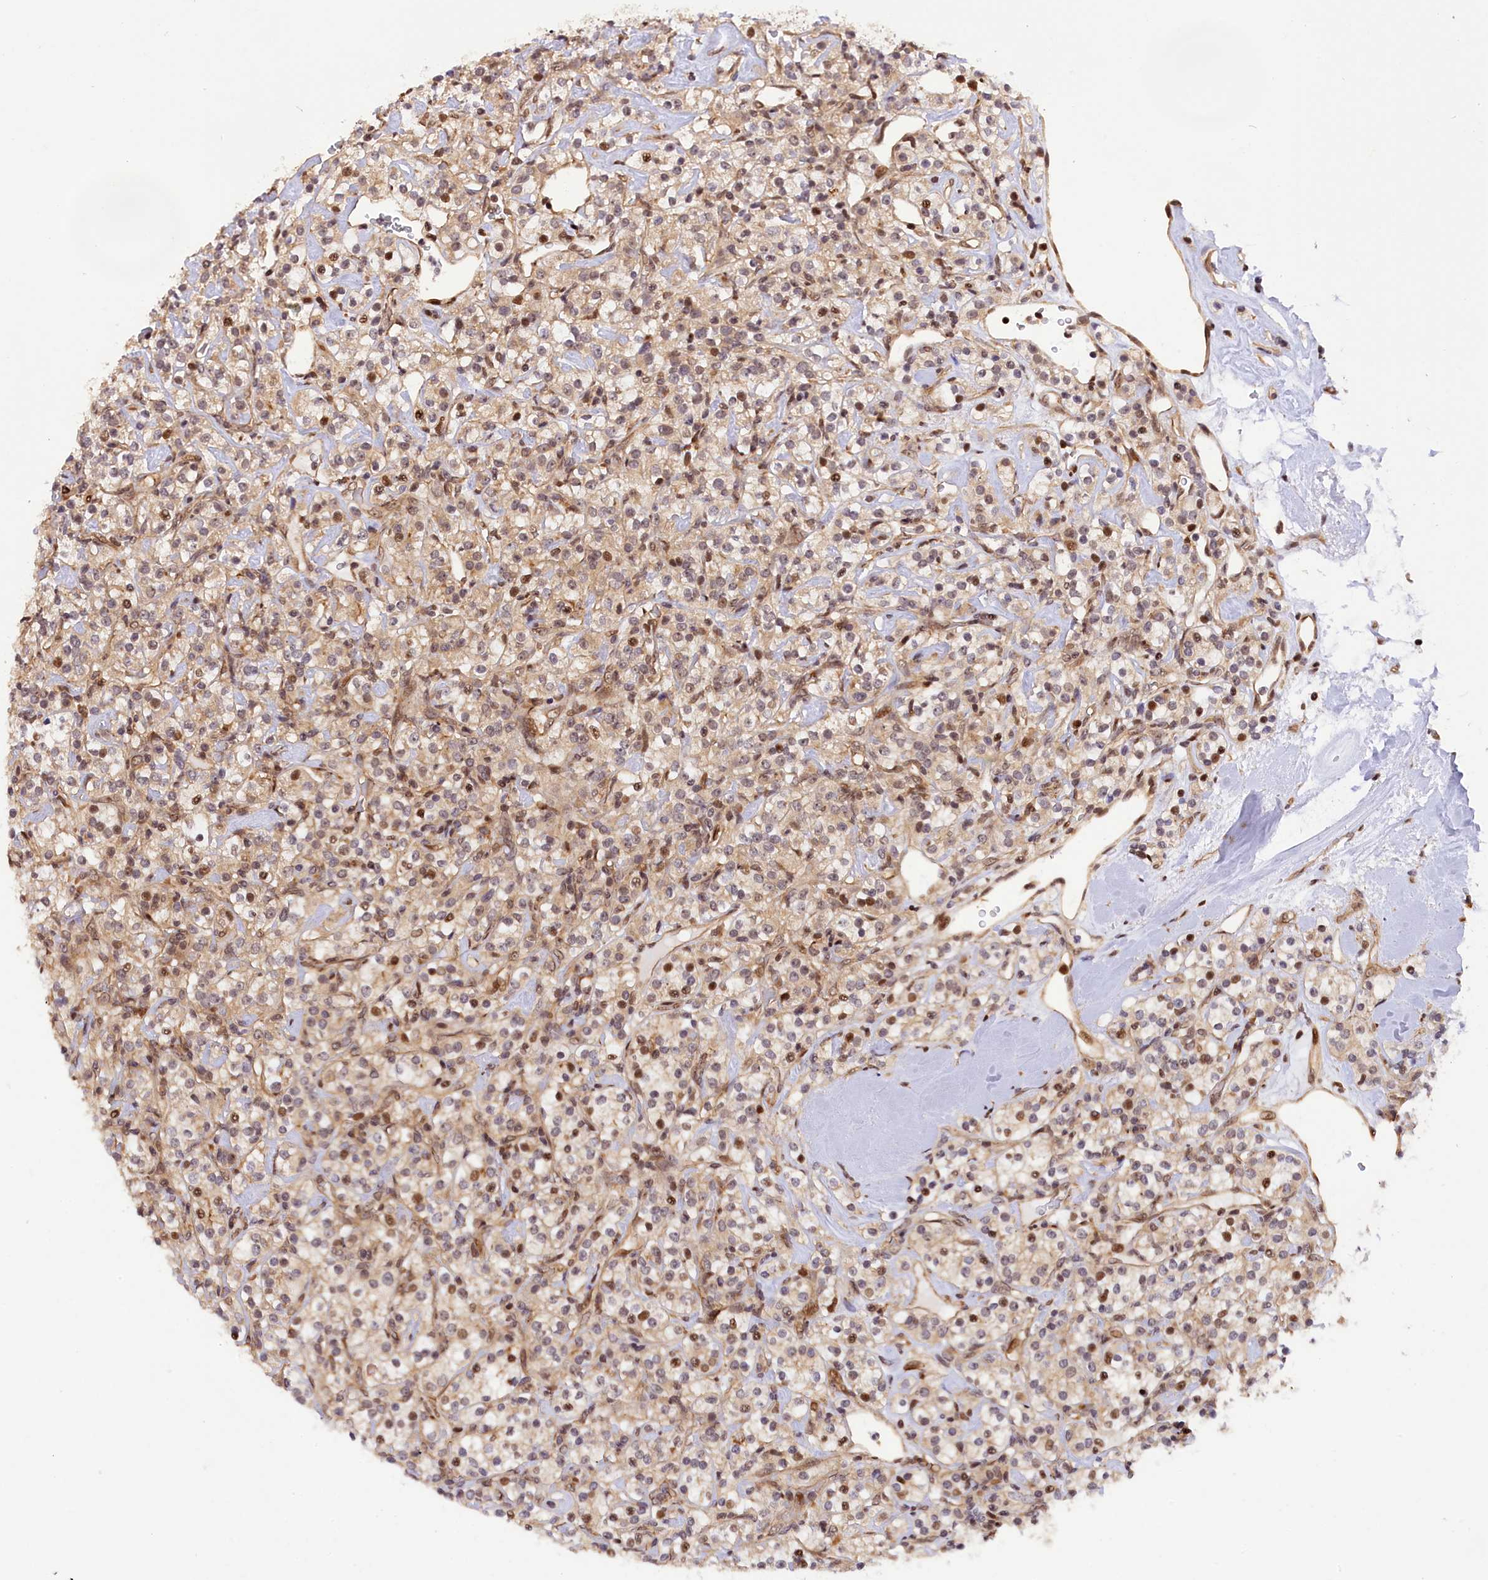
{"staining": {"intensity": "weak", "quantity": ">75%", "location": "cytoplasmic/membranous,nuclear"}, "tissue": "renal cancer", "cell_type": "Tumor cells", "image_type": "cancer", "snomed": [{"axis": "morphology", "description": "Adenocarcinoma, NOS"}, {"axis": "topography", "description": "Kidney"}], "caption": "Renal cancer tissue reveals weak cytoplasmic/membranous and nuclear expression in approximately >75% of tumor cells", "gene": "SAMD4A", "patient": {"sex": "male", "age": 77}}